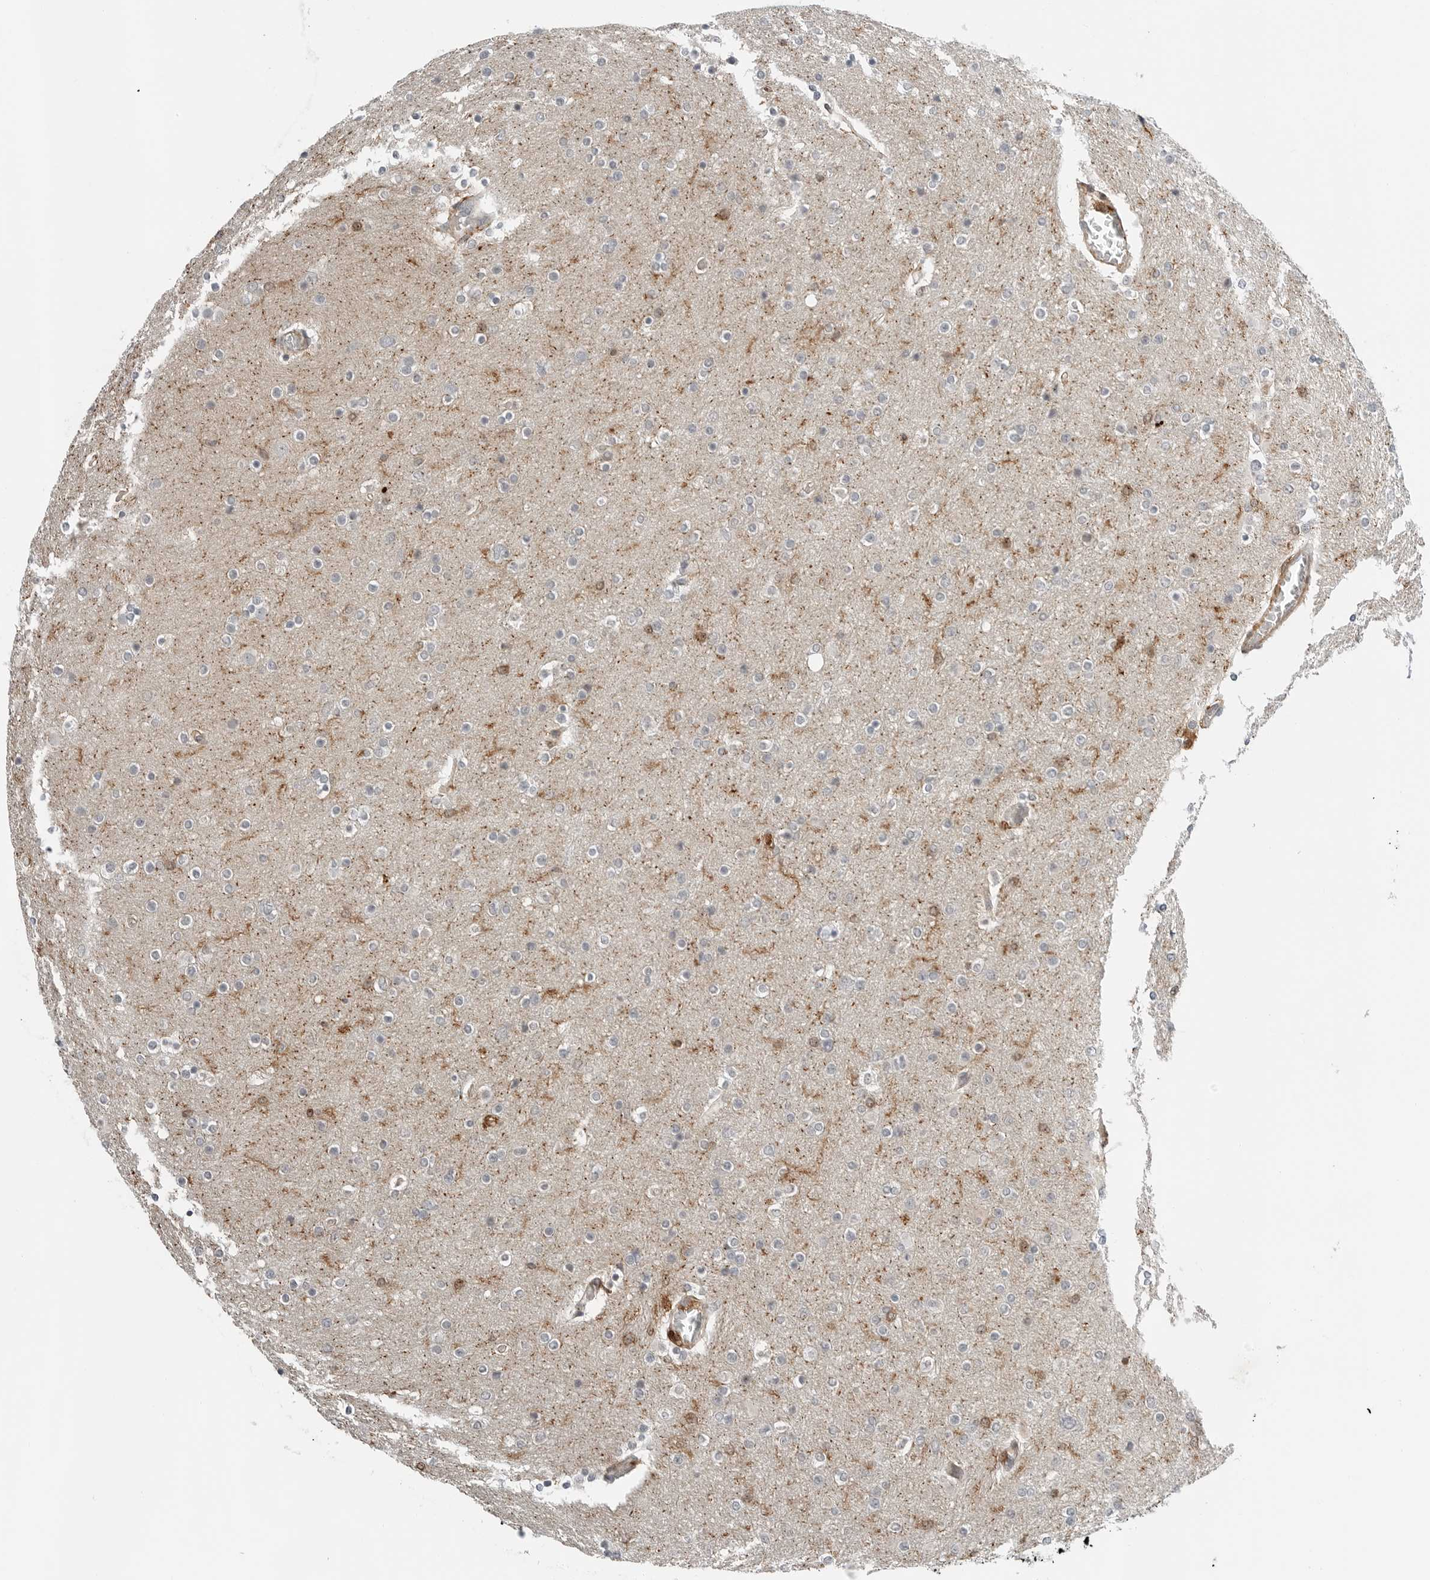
{"staining": {"intensity": "negative", "quantity": "none", "location": "none"}, "tissue": "glioma", "cell_type": "Tumor cells", "image_type": "cancer", "snomed": [{"axis": "morphology", "description": "Glioma, malignant, High grade"}, {"axis": "topography", "description": "Cerebral cortex"}], "caption": "Immunohistochemistry image of neoplastic tissue: human glioma stained with DAB reveals no significant protein staining in tumor cells.", "gene": "LEFTY2", "patient": {"sex": "female", "age": 36}}